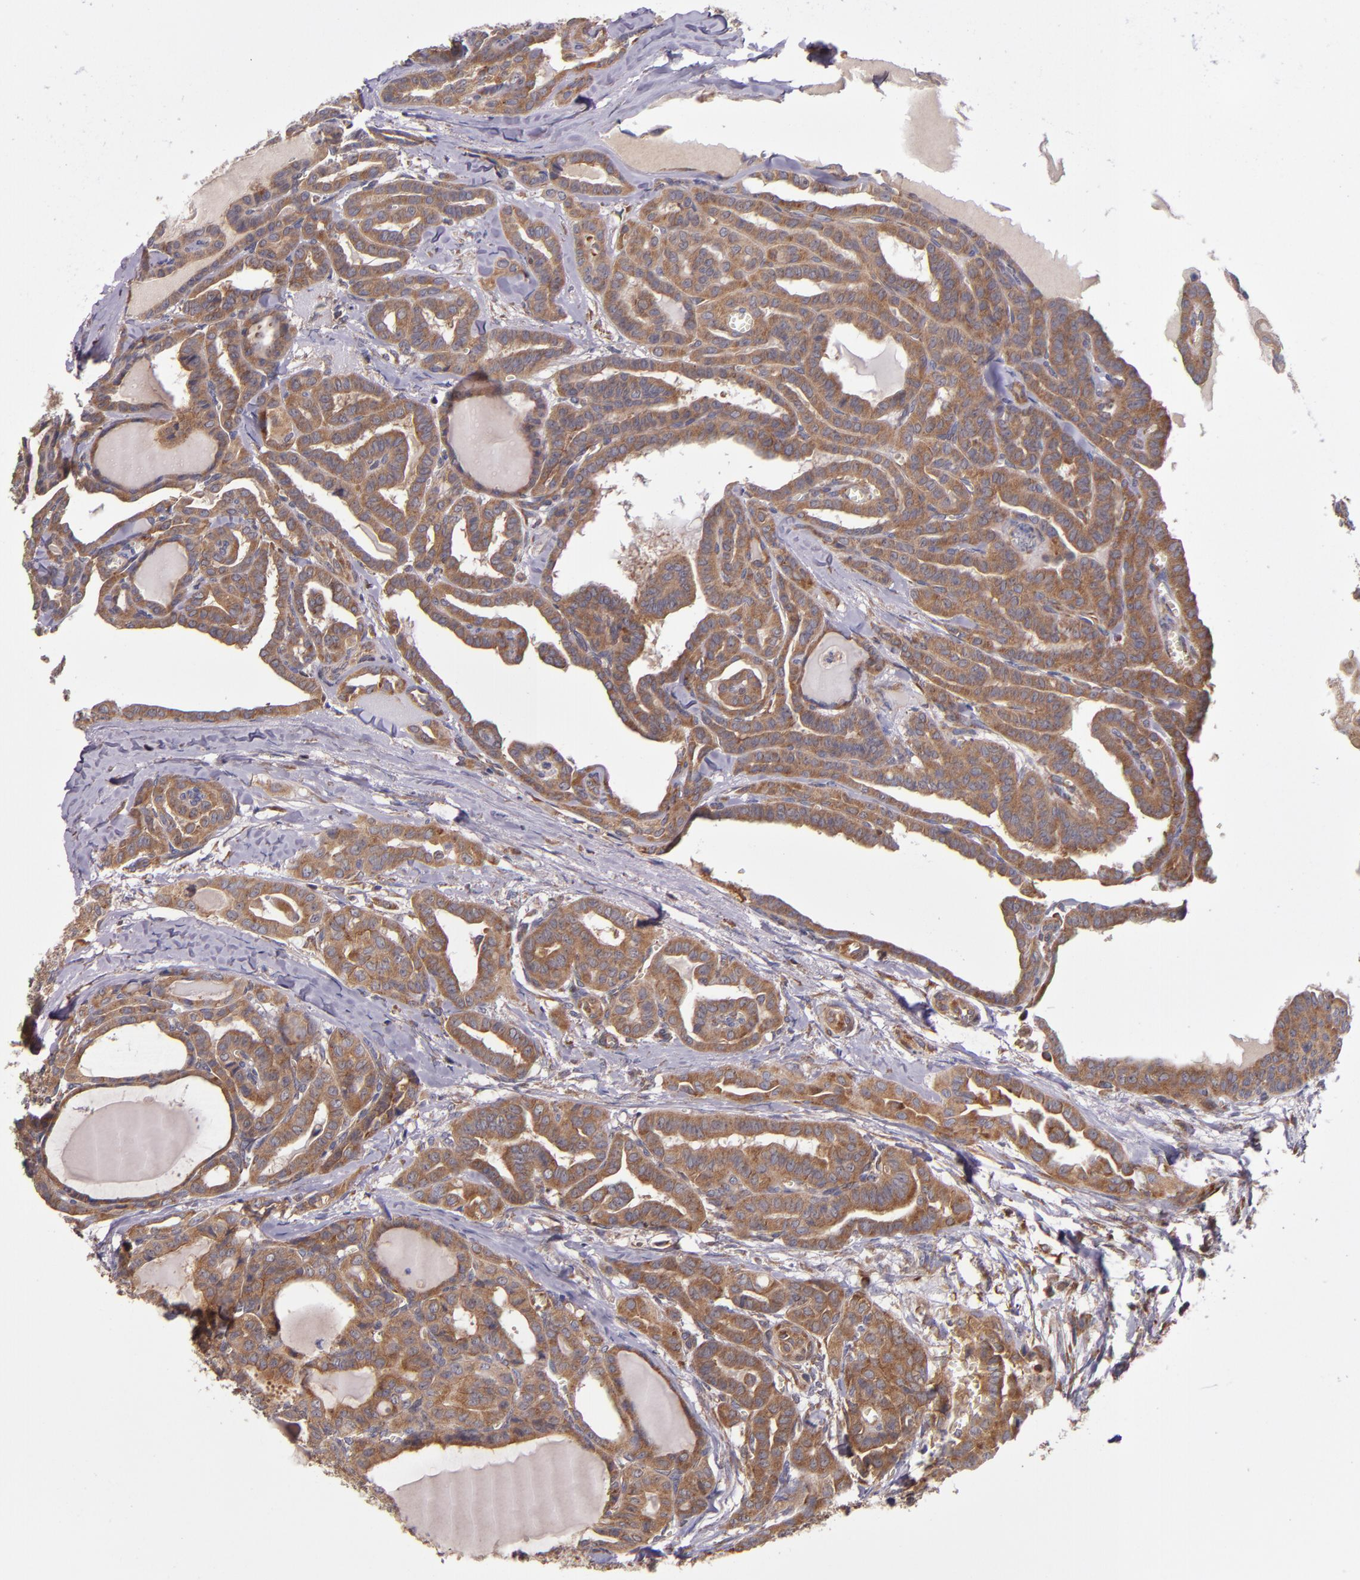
{"staining": {"intensity": "moderate", "quantity": ">75%", "location": "cytoplasmic/membranous"}, "tissue": "thyroid cancer", "cell_type": "Tumor cells", "image_type": "cancer", "snomed": [{"axis": "morphology", "description": "Carcinoma, NOS"}, {"axis": "topography", "description": "Thyroid gland"}], "caption": "Immunohistochemical staining of carcinoma (thyroid) displays medium levels of moderate cytoplasmic/membranous protein expression in about >75% of tumor cells.", "gene": "EIF4ENIF1", "patient": {"sex": "female", "age": 91}}